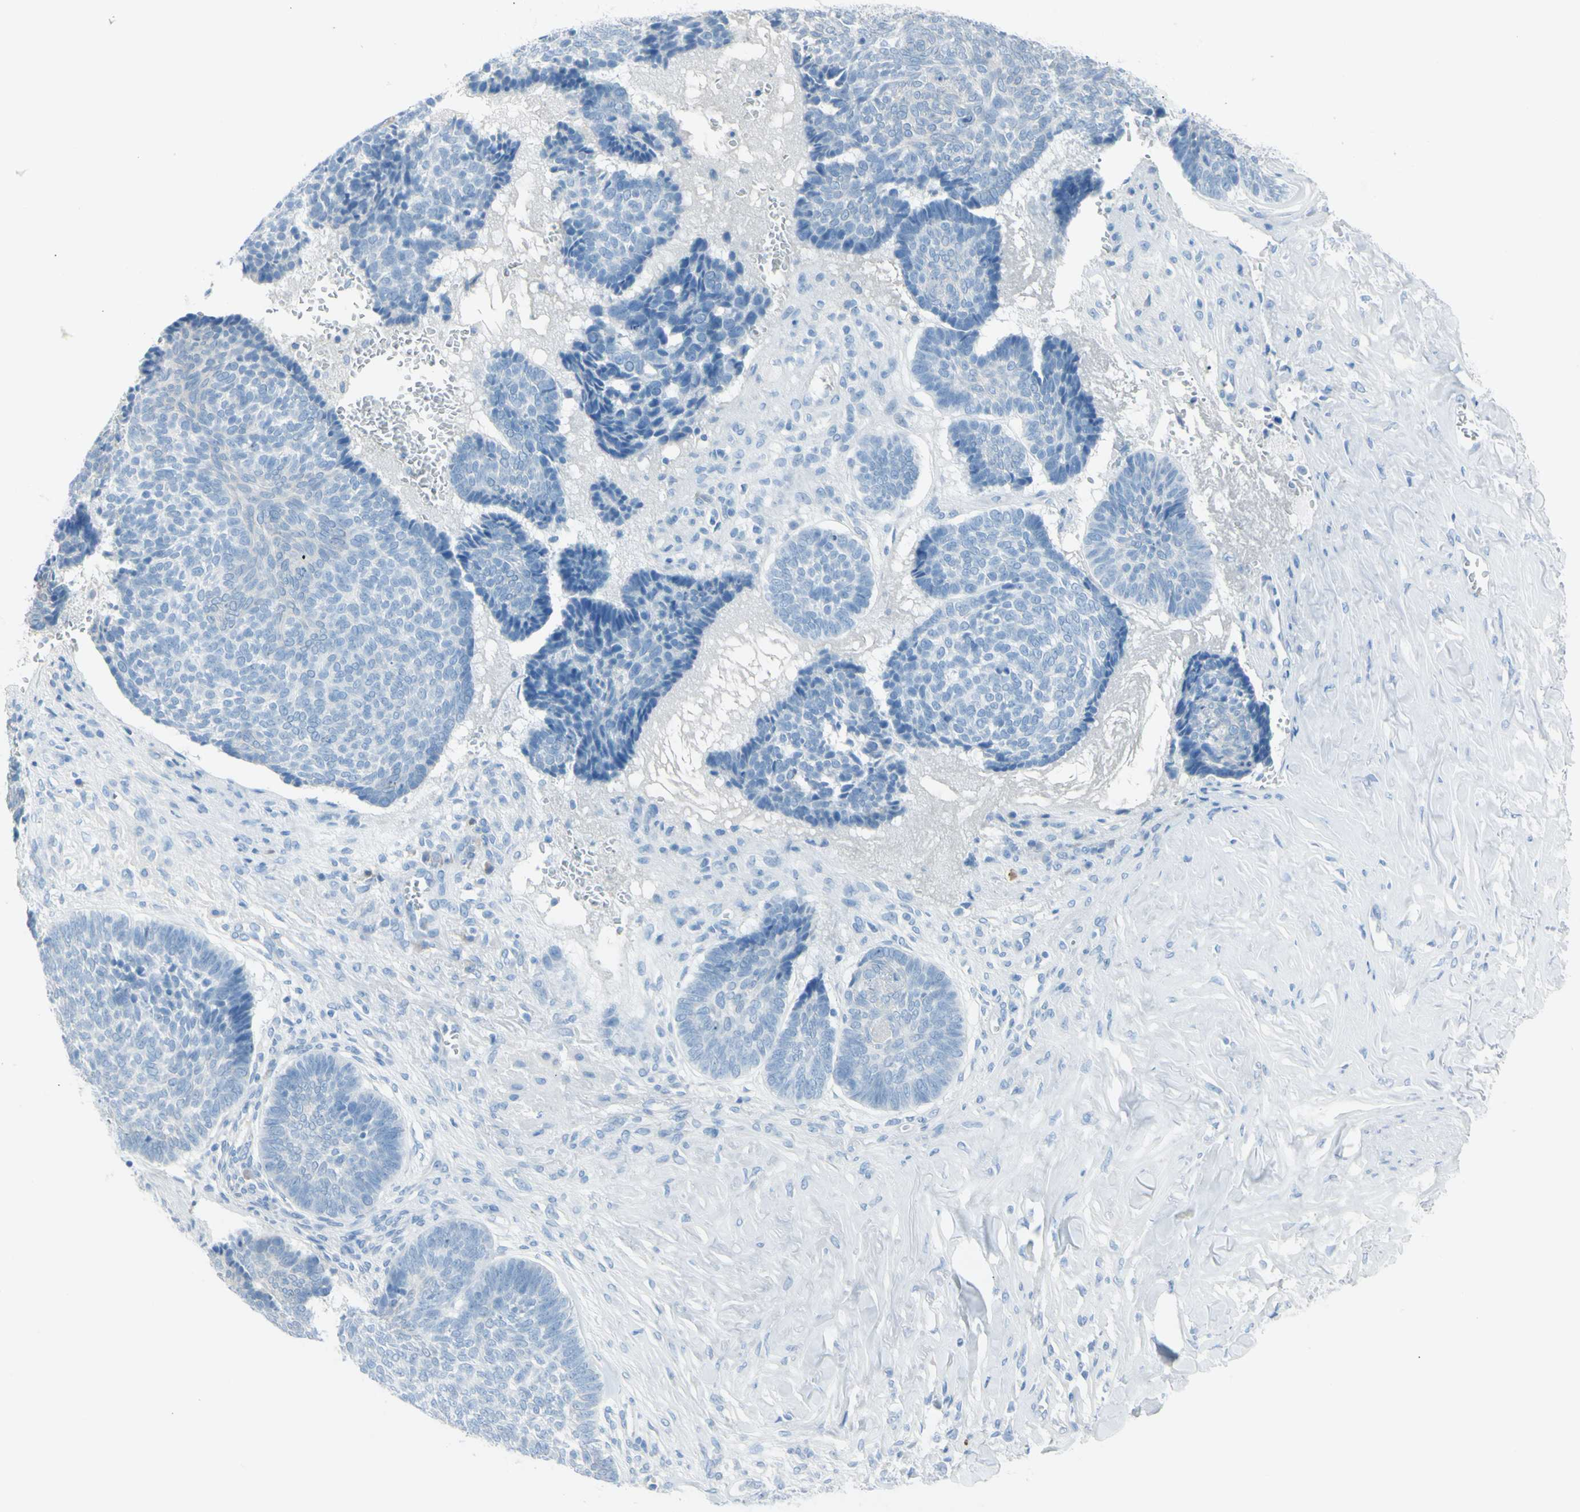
{"staining": {"intensity": "negative", "quantity": "none", "location": "none"}, "tissue": "skin cancer", "cell_type": "Tumor cells", "image_type": "cancer", "snomed": [{"axis": "morphology", "description": "Basal cell carcinoma"}, {"axis": "topography", "description": "Skin"}], "caption": "IHC image of skin cancer (basal cell carcinoma) stained for a protein (brown), which shows no staining in tumor cells.", "gene": "TFPI2", "patient": {"sex": "male", "age": 84}}